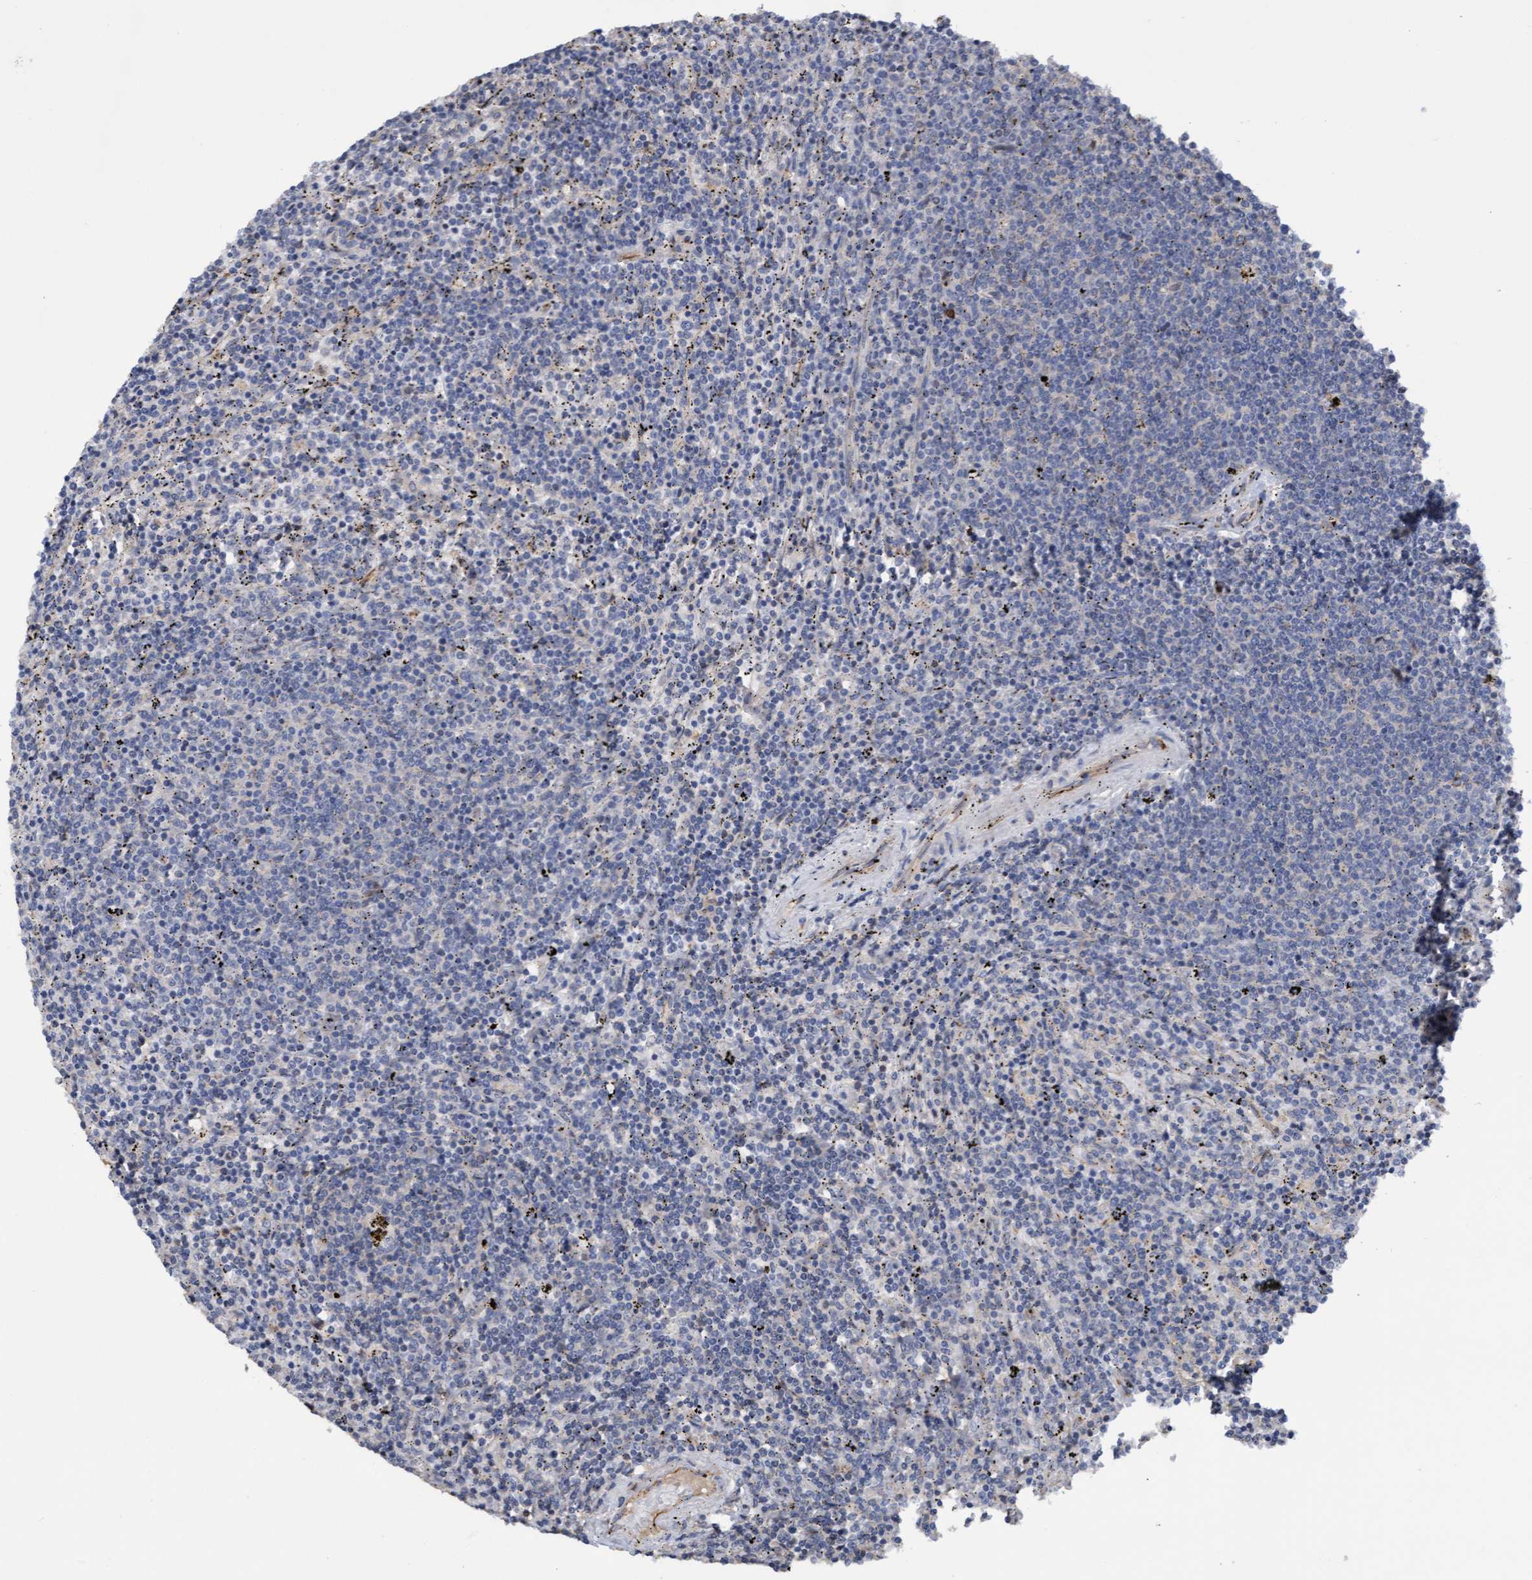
{"staining": {"intensity": "negative", "quantity": "none", "location": "none"}, "tissue": "lymphoma", "cell_type": "Tumor cells", "image_type": "cancer", "snomed": [{"axis": "morphology", "description": "Malignant lymphoma, non-Hodgkin's type, Low grade"}, {"axis": "topography", "description": "Spleen"}], "caption": "IHC of human lymphoma displays no positivity in tumor cells.", "gene": "ITFG1", "patient": {"sex": "female", "age": 50}}